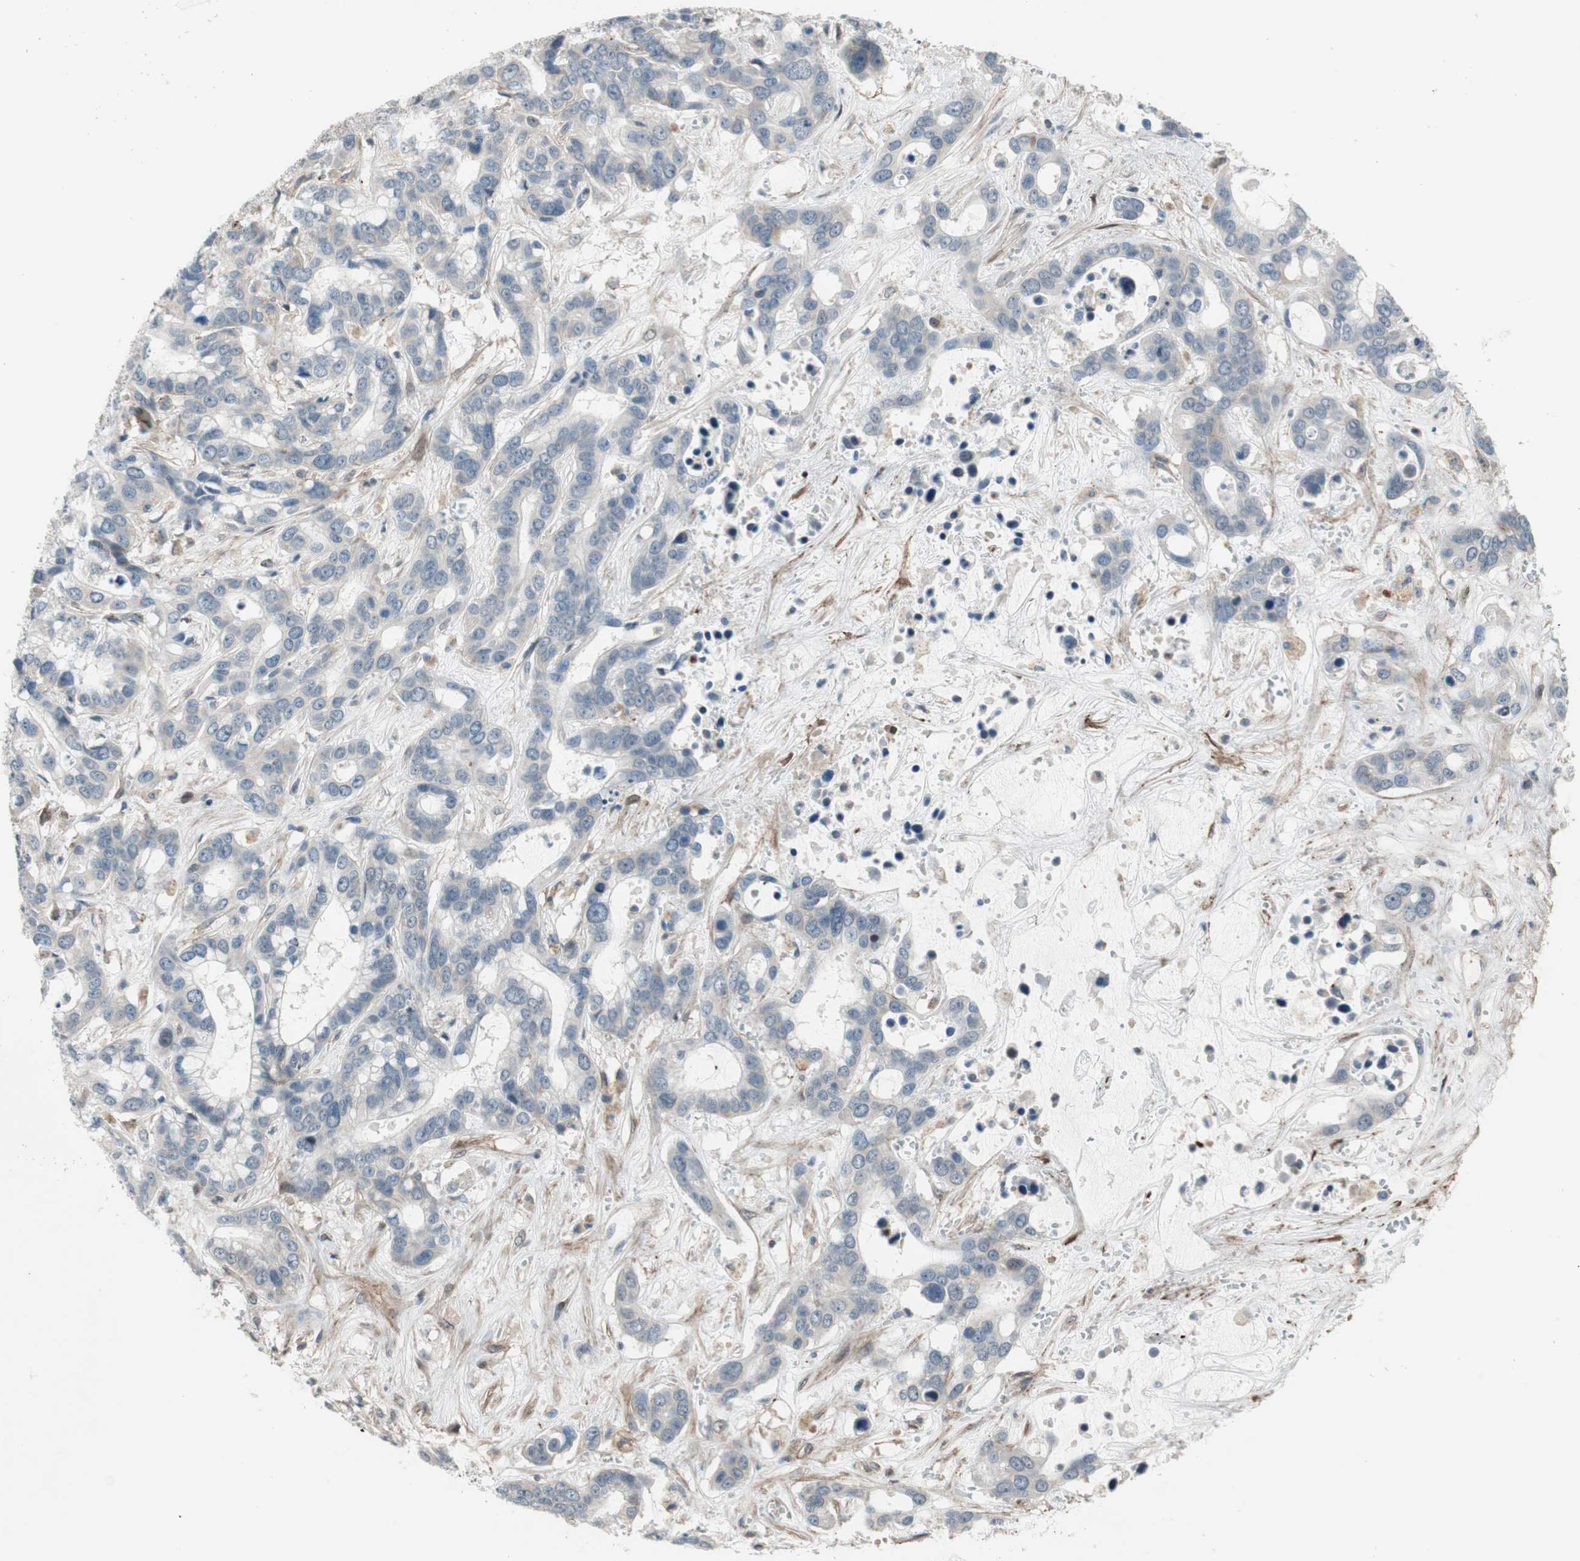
{"staining": {"intensity": "negative", "quantity": "none", "location": "none"}, "tissue": "liver cancer", "cell_type": "Tumor cells", "image_type": "cancer", "snomed": [{"axis": "morphology", "description": "Cholangiocarcinoma"}, {"axis": "topography", "description": "Liver"}], "caption": "This is an IHC image of human cholangiocarcinoma (liver). There is no expression in tumor cells.", "gene": "GRHL1", "patient": {"sex": "female", "age": 65}}